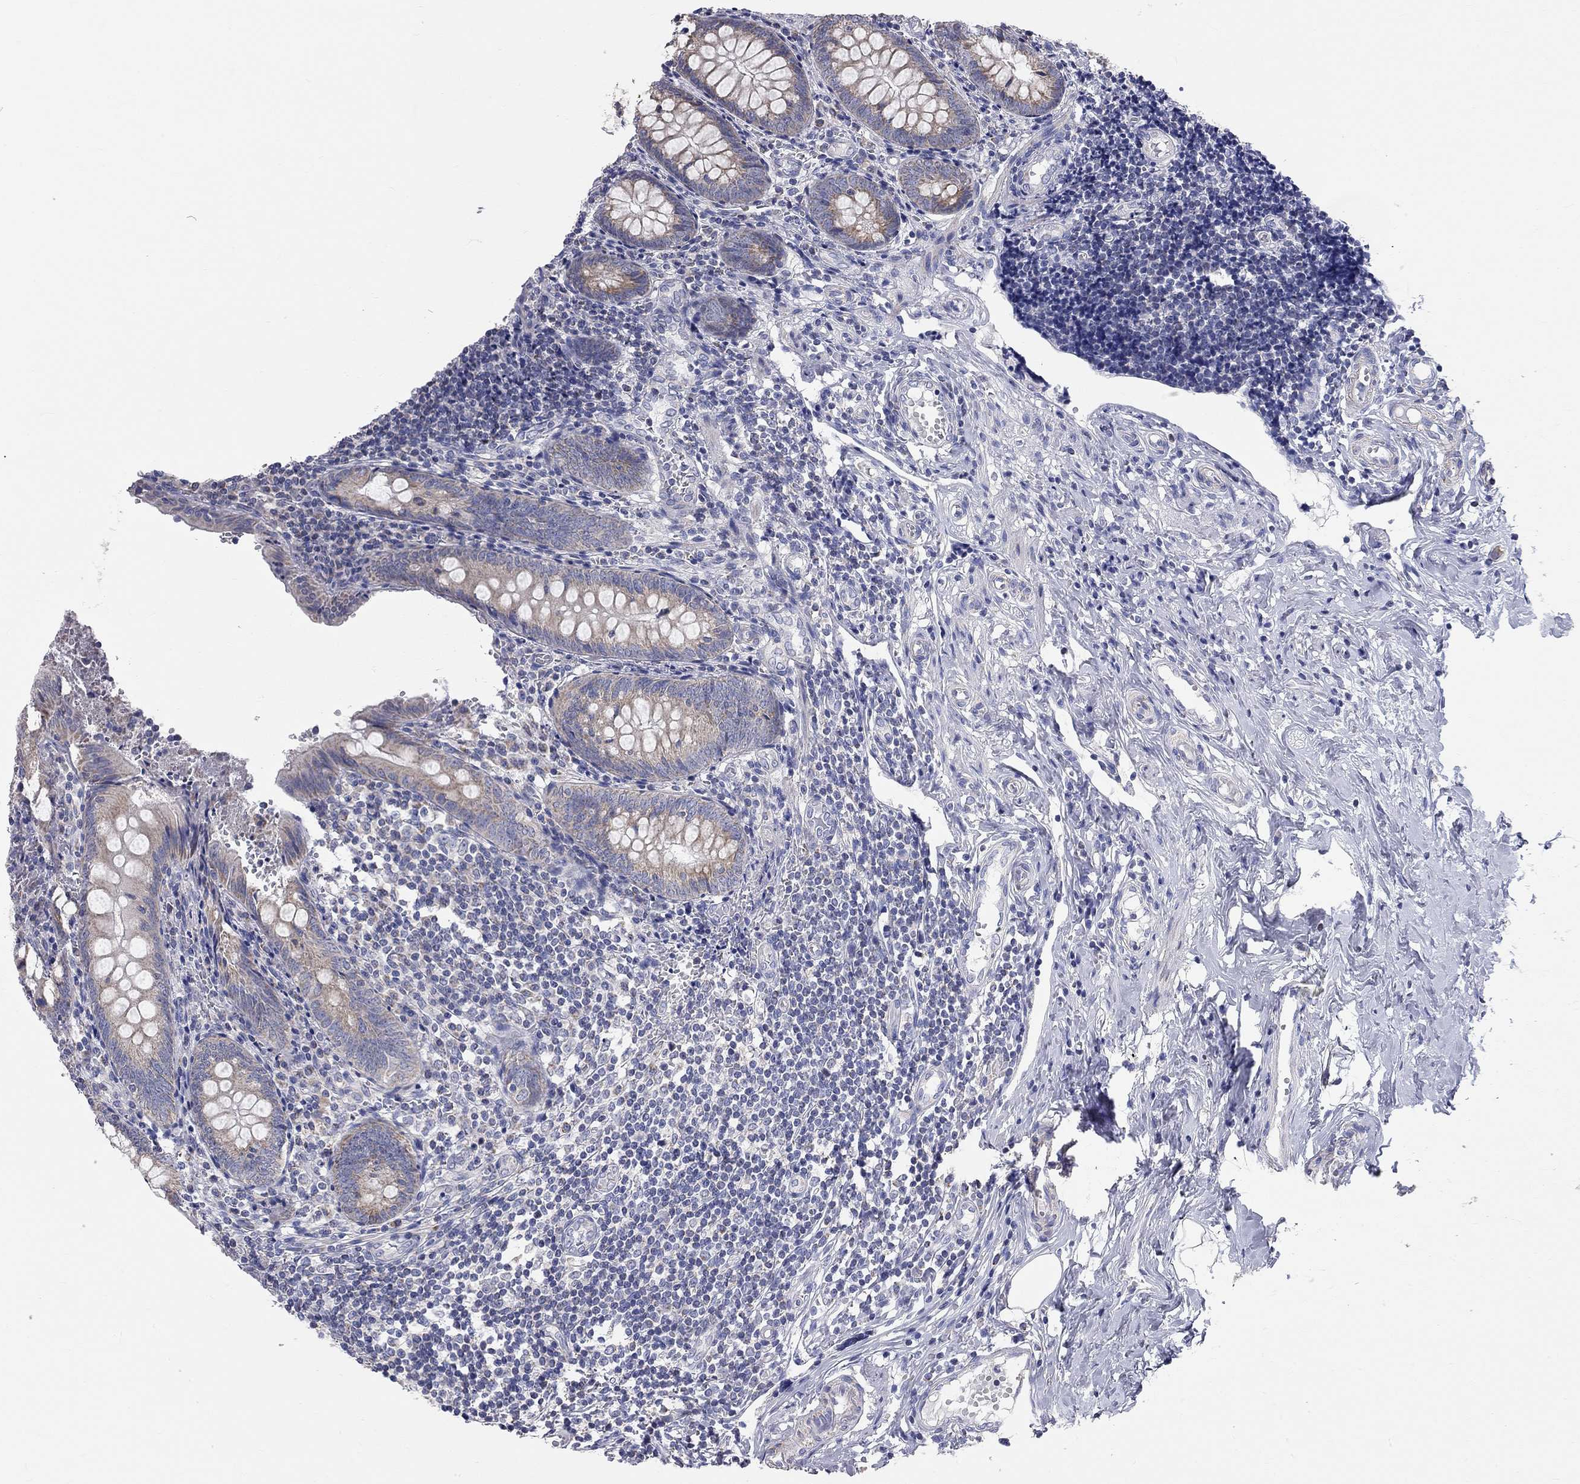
{"staining": {"intensity": "moderate", "quantity": "25%-75%", "location": "cytoplasmic/membranous"}, "tissue": "appendix", "cell_type": "Glandular cells", "image_type": "normal", "snomed": [{"axis": "morphology", "description": "Normal tissue, NOS"}, {"axis": "topography", "description": "Appendix"}], "caption": "A brown stain labels moderate cytoplasmic/membranous staining of a protein in glandular cells of unremarkable human appendix. The staining was performed using DAB (3,3'-diaminobenzidine) to visualize the protein expression in brown, while the nuclei were stained in blue with hematoxylin (Magnification: 20x).", "gene": "CFAP161", "patient": {"sex": "female", "age": 23}}